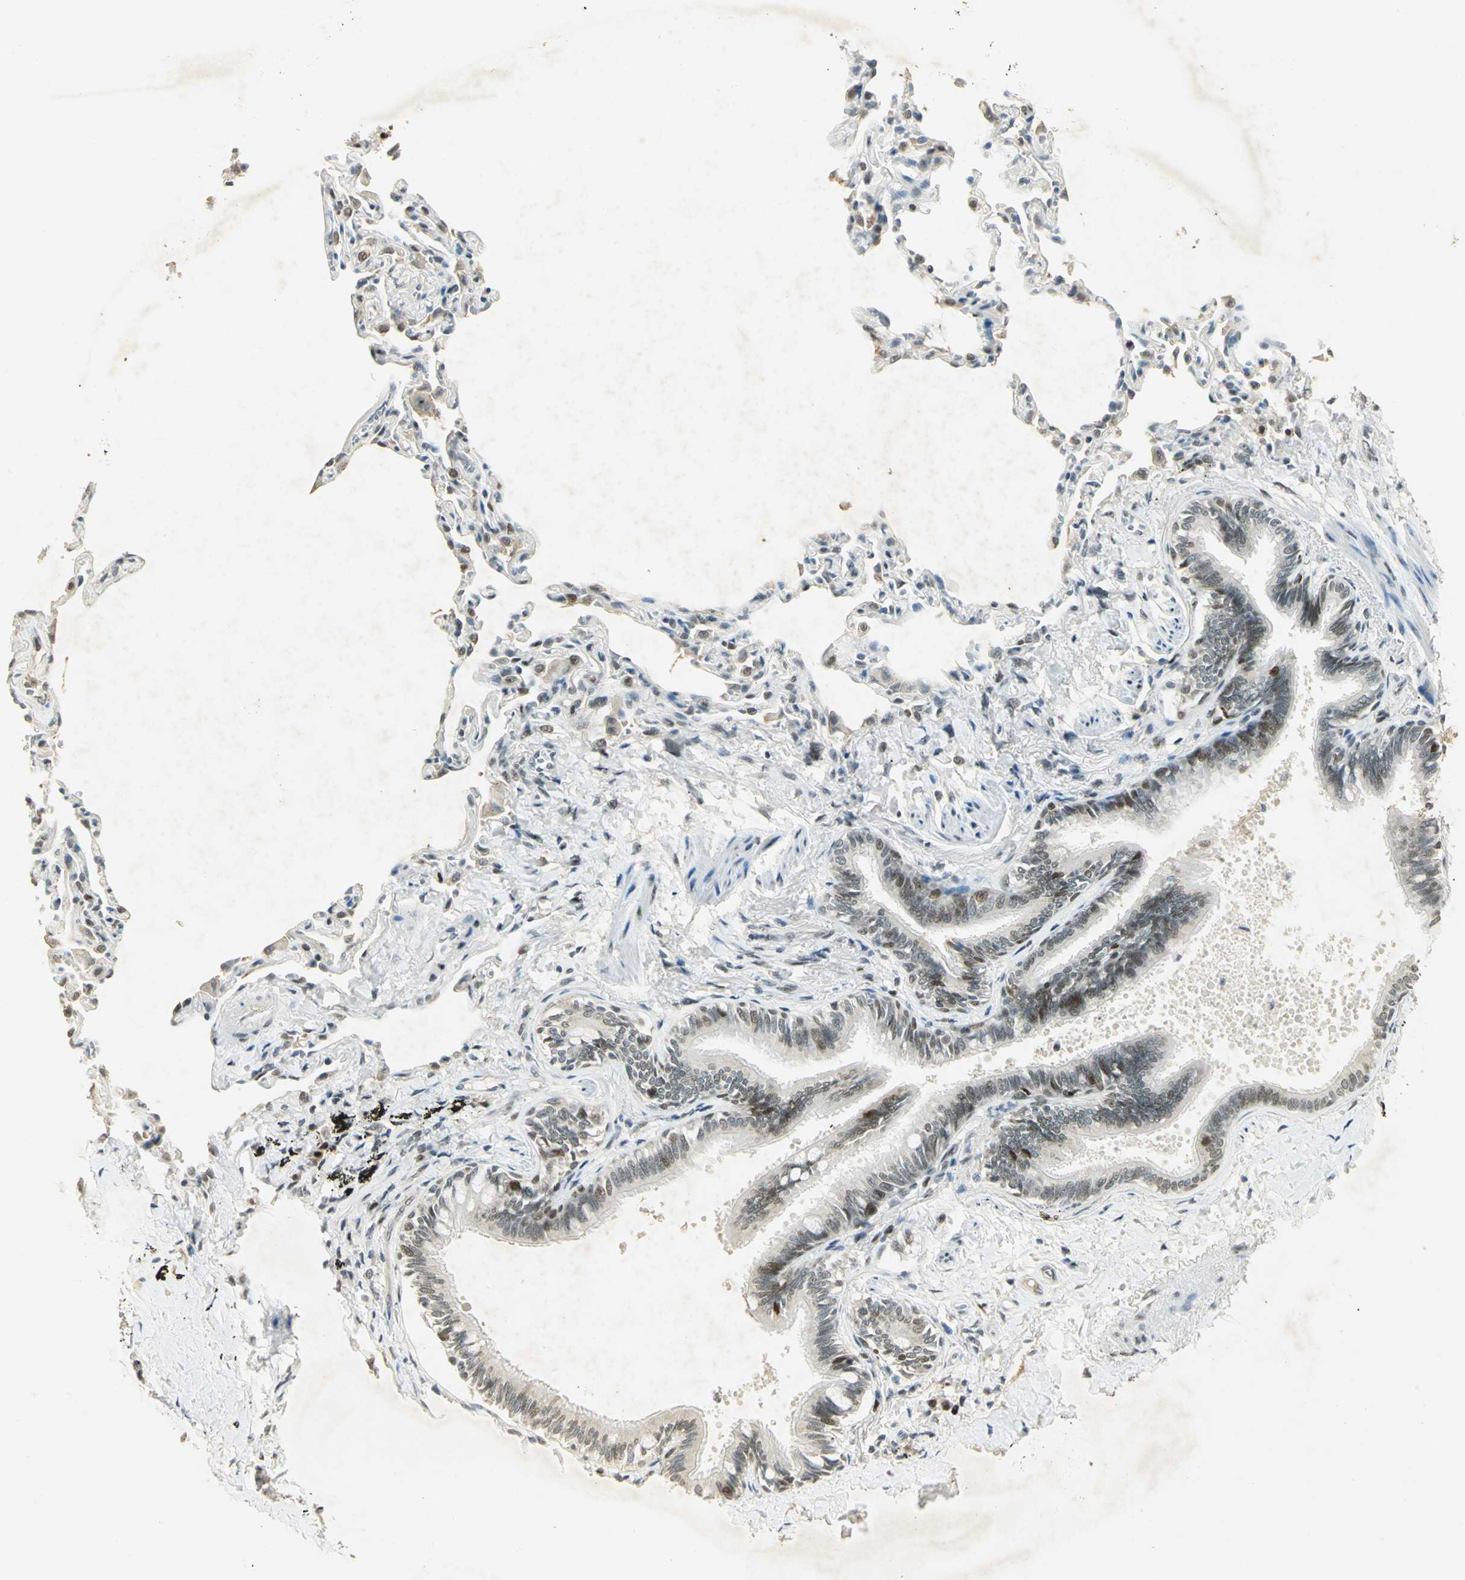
{"staining": {"intensity": "strong", "quantity": ">75%", "location": "nuclear"}, "tissue": "bronchus", "cell_type": "Respiratory epithelial cells", "image_type": "normal", "snomed": [{"axis": "morphology", "description": "Normal tissue, NOS"}, {"axis": "topography", "description": "Lung"}], "caption": "Brown immunohistochemical staining in benign human bronchus shows strong nuclear expression in about >75% of respiratory epithelial cells.", "gene": "AK6", "patient": {"sex": "male", "age": 64}}